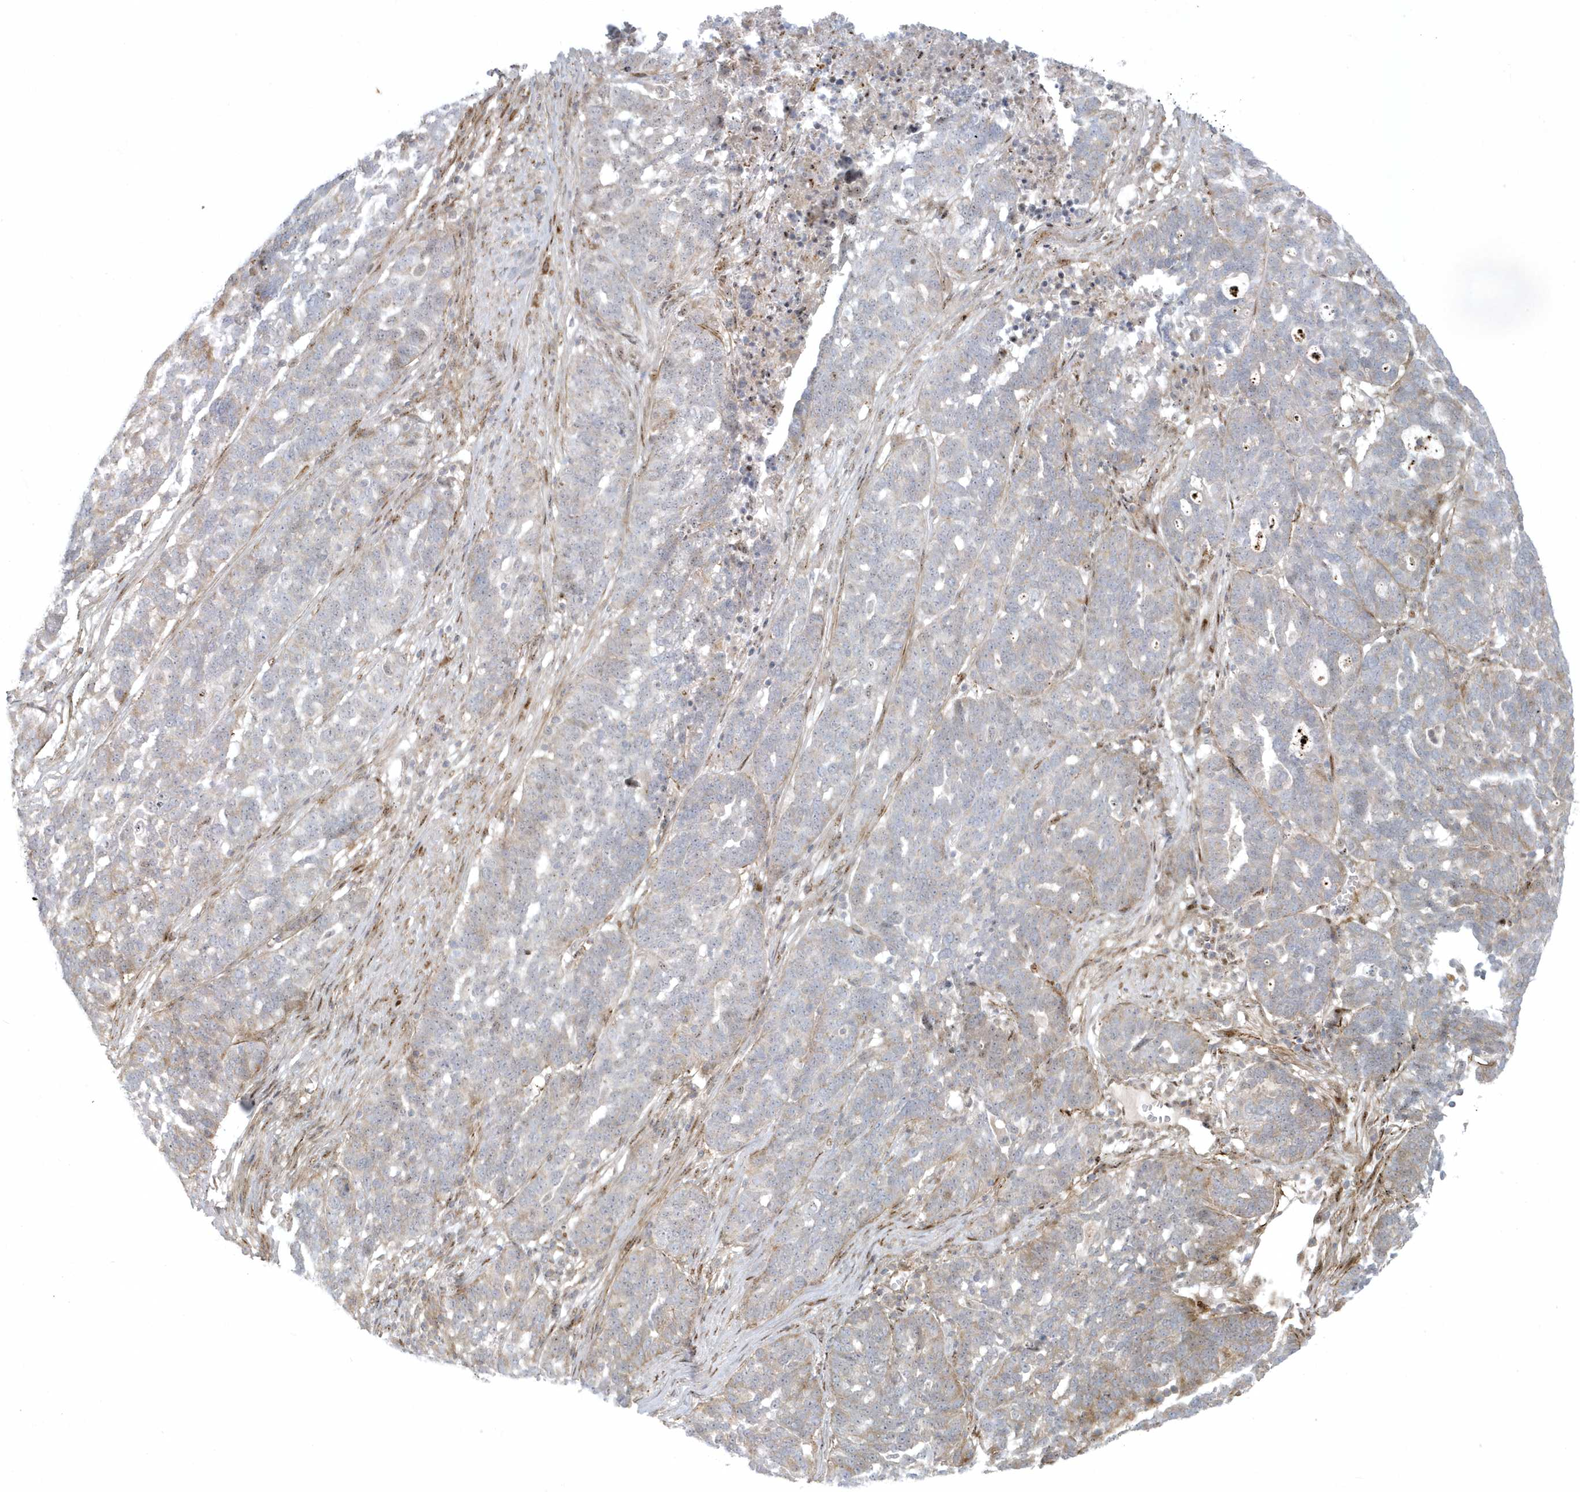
{"staining": {"intensity": "weak", "quantity": "<25%", "location": "cytoplasmic/membranous"}, "tissue": "ovarian cancer", "cell_type": "Tumor cells", "image_type": "cancer", "snomed": [{"axis": "morphology", "description": "Cystadenocarcinoma, serous, NOS"}, {"axis": "topography", "description": "Ovary"}], "caption": "Immunohistochemical staining of ovarian cancer exhibits no significant positivity in tumor cells.", "gene": "MASP2", "patient": {"sex": "female", "age": 59}}